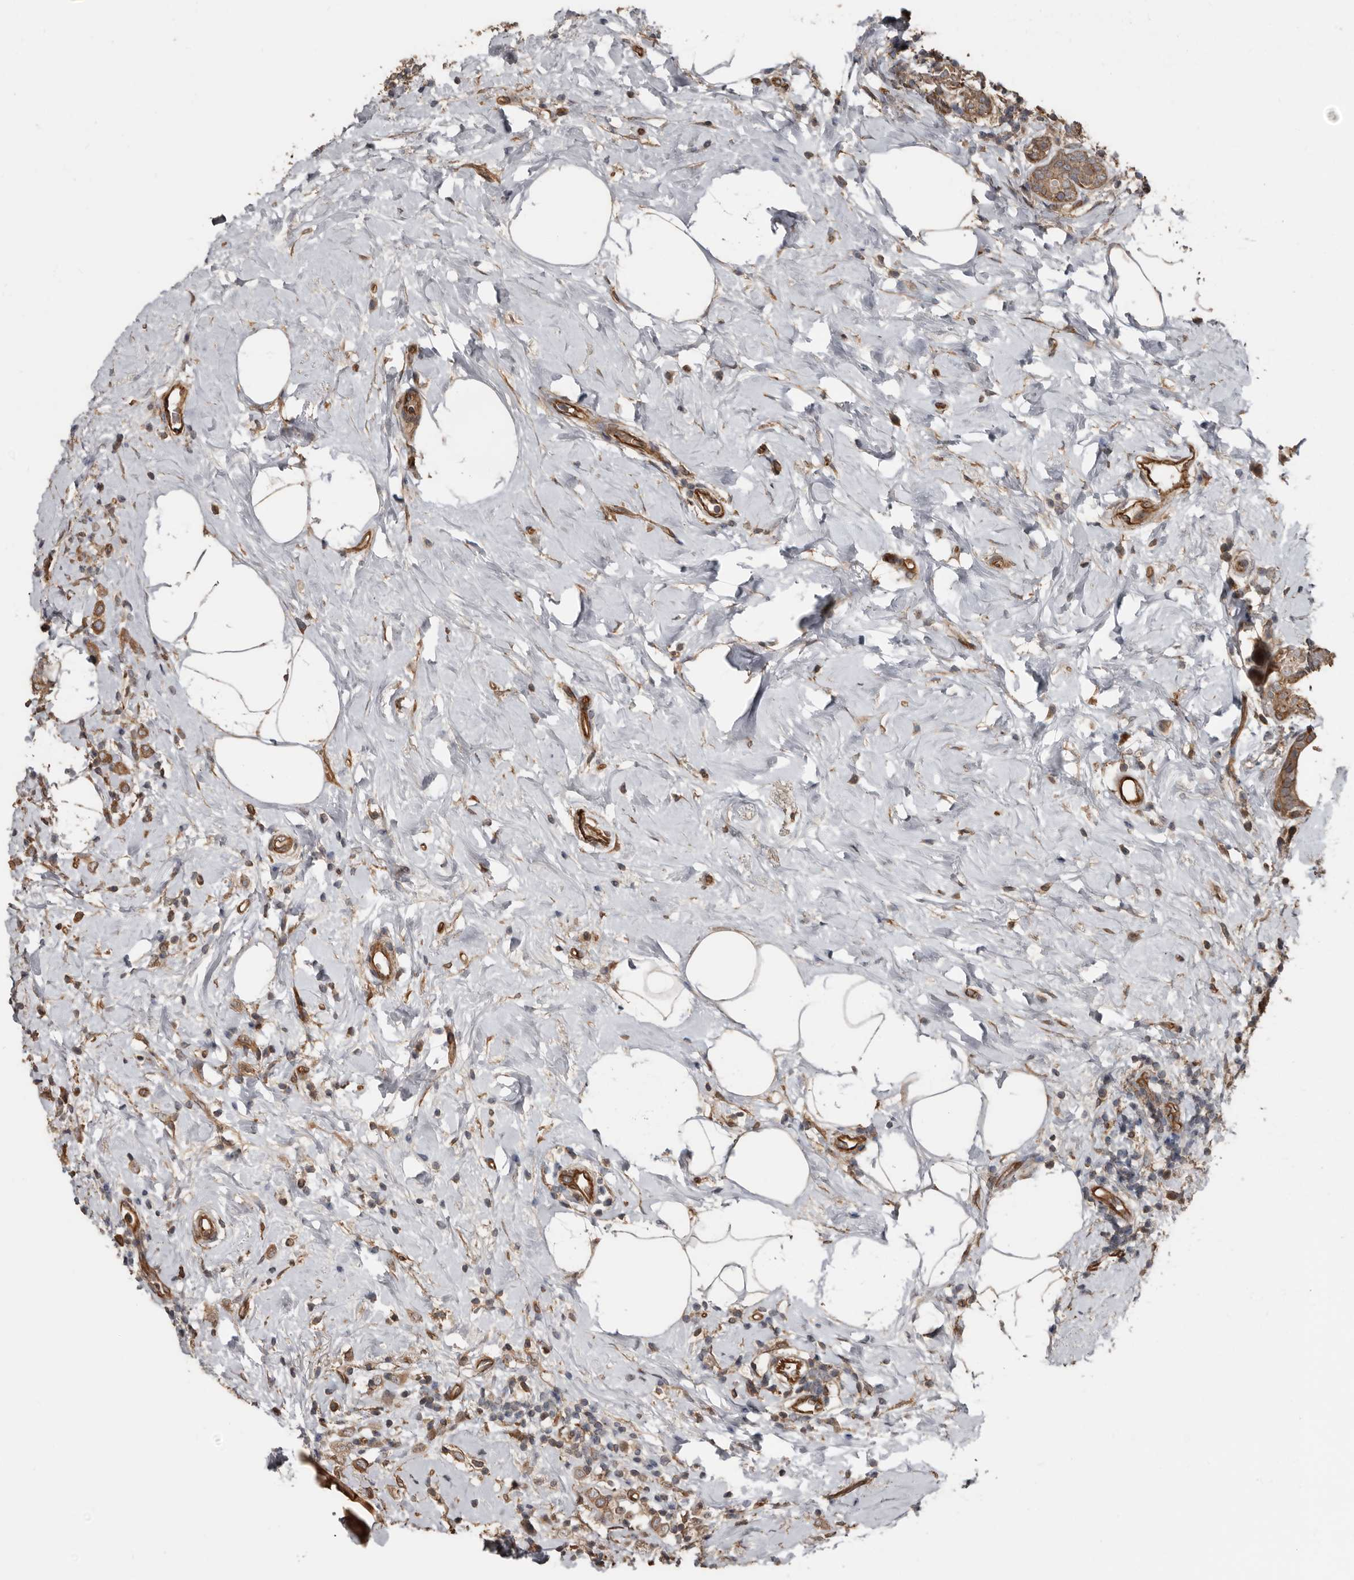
{"staining": {"intensity": "moderate", "quantity": ">75%", "location": "cytoplasmic/membranous"}, "tissue": "breast cancer", "cell_type": "Tumor cells", "image_type": "cancer", "snomed": [{"axis": "morphology", "description": "Lobular carcinoma"}, {"axis": "topography", "description": "Breast"}], "caption": "Protein expression analysis of breast cancer displays moderate cytoplasmic/membranous staining in approximately >75% of tumor cells. Nuclei are stained in blue.", "gene": "EXOC3L1", "patient": {"sex": "female", "age": 47}}